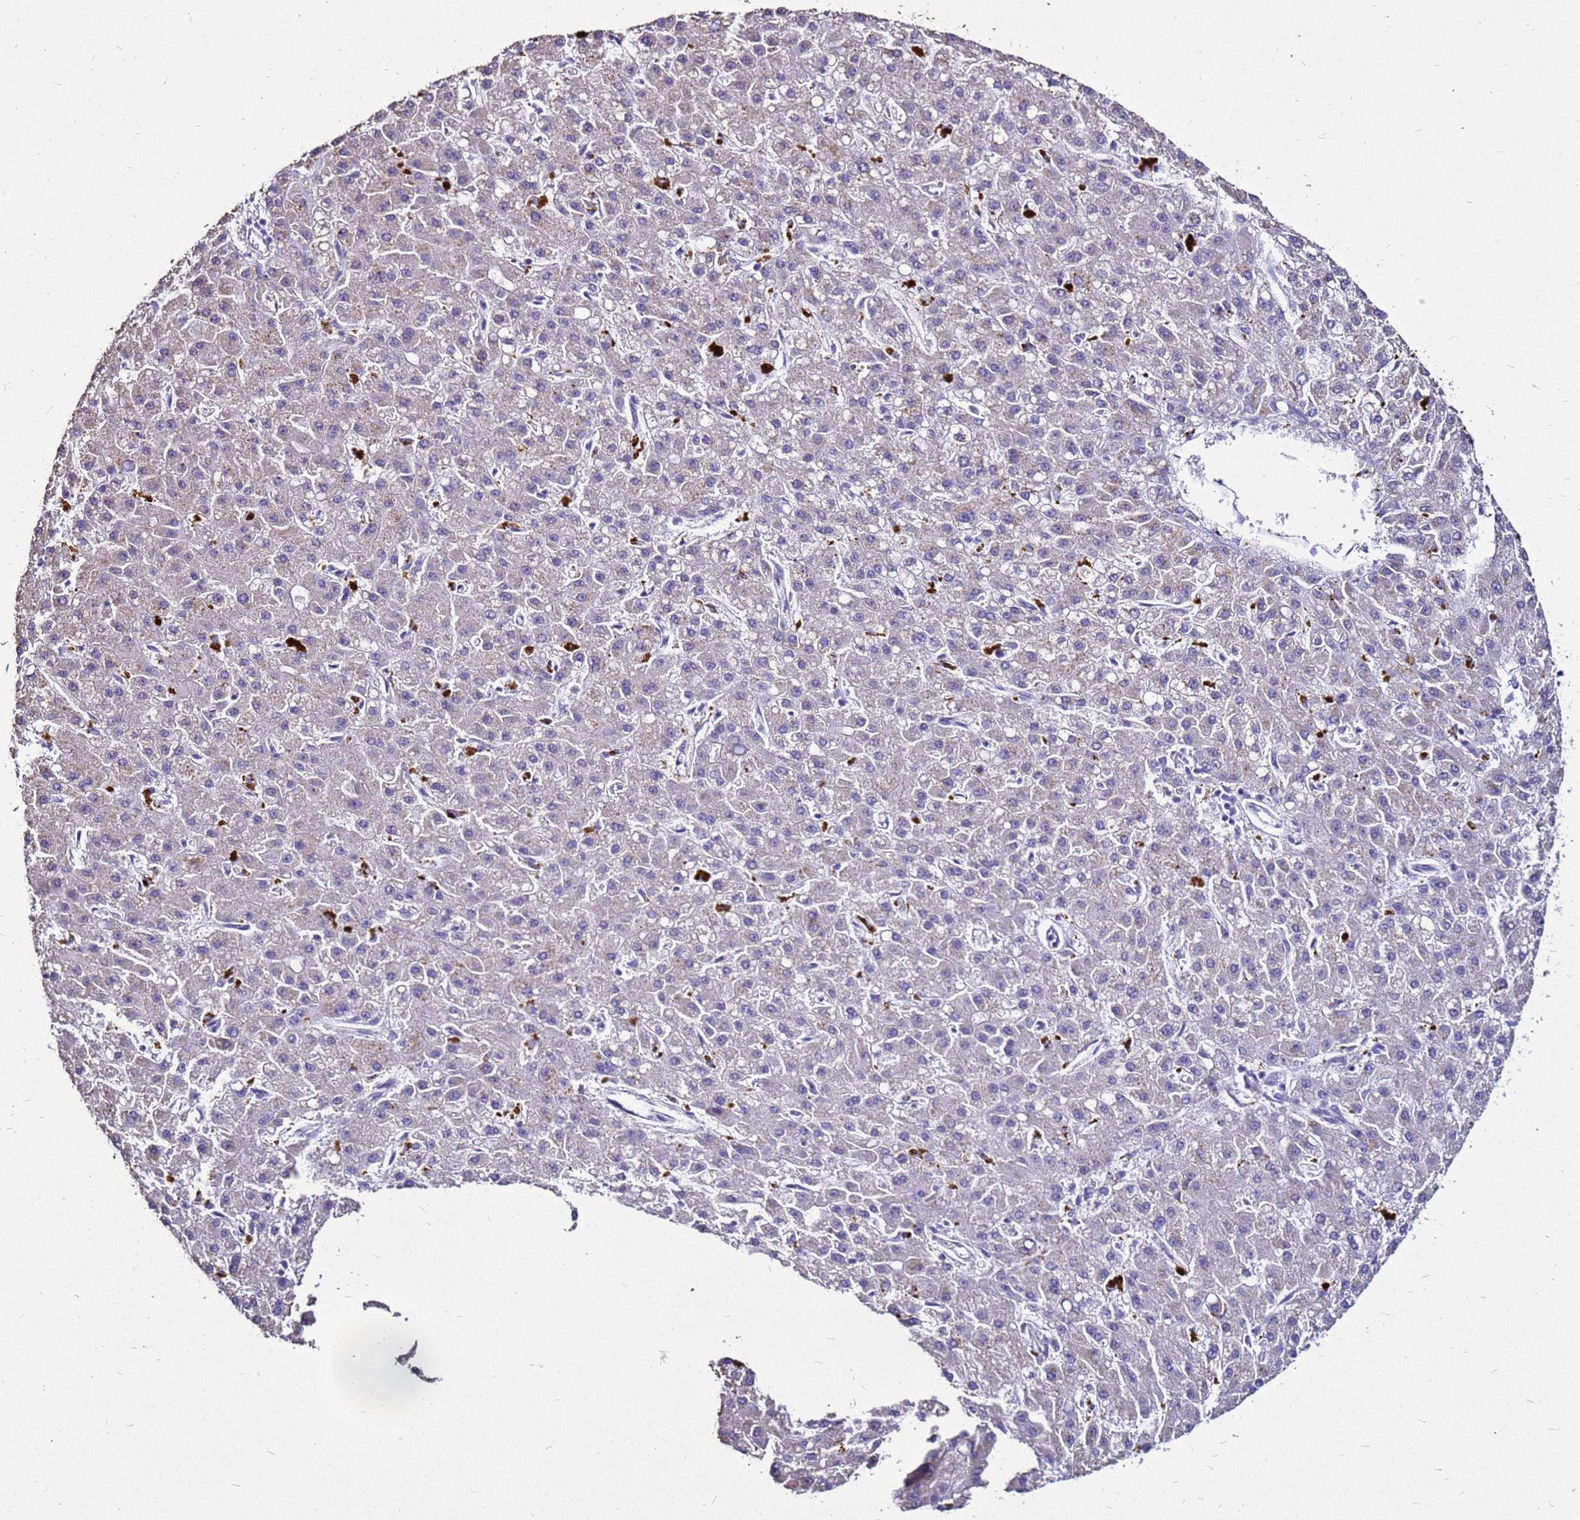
{"staining": {"intensity": "negative", "quantity": "none", "location": "none"}, "tissue": "liver cancer", "cell_type": "Tumor cells", "image_type": "cancer", "snomed": [{"axis": "morphology", "description": "Carcinoma, Hepatocellular, NOS"}, {"axis": "topography", "description": "Liver"}], "caption": "An immunohistochemistry (IHC) photomicrograph of liver cancer is shown. There is no staining in tumor cells of liver cancer.", "gene": "S100A2", "patient": {"sex": "male", "age": 67}}